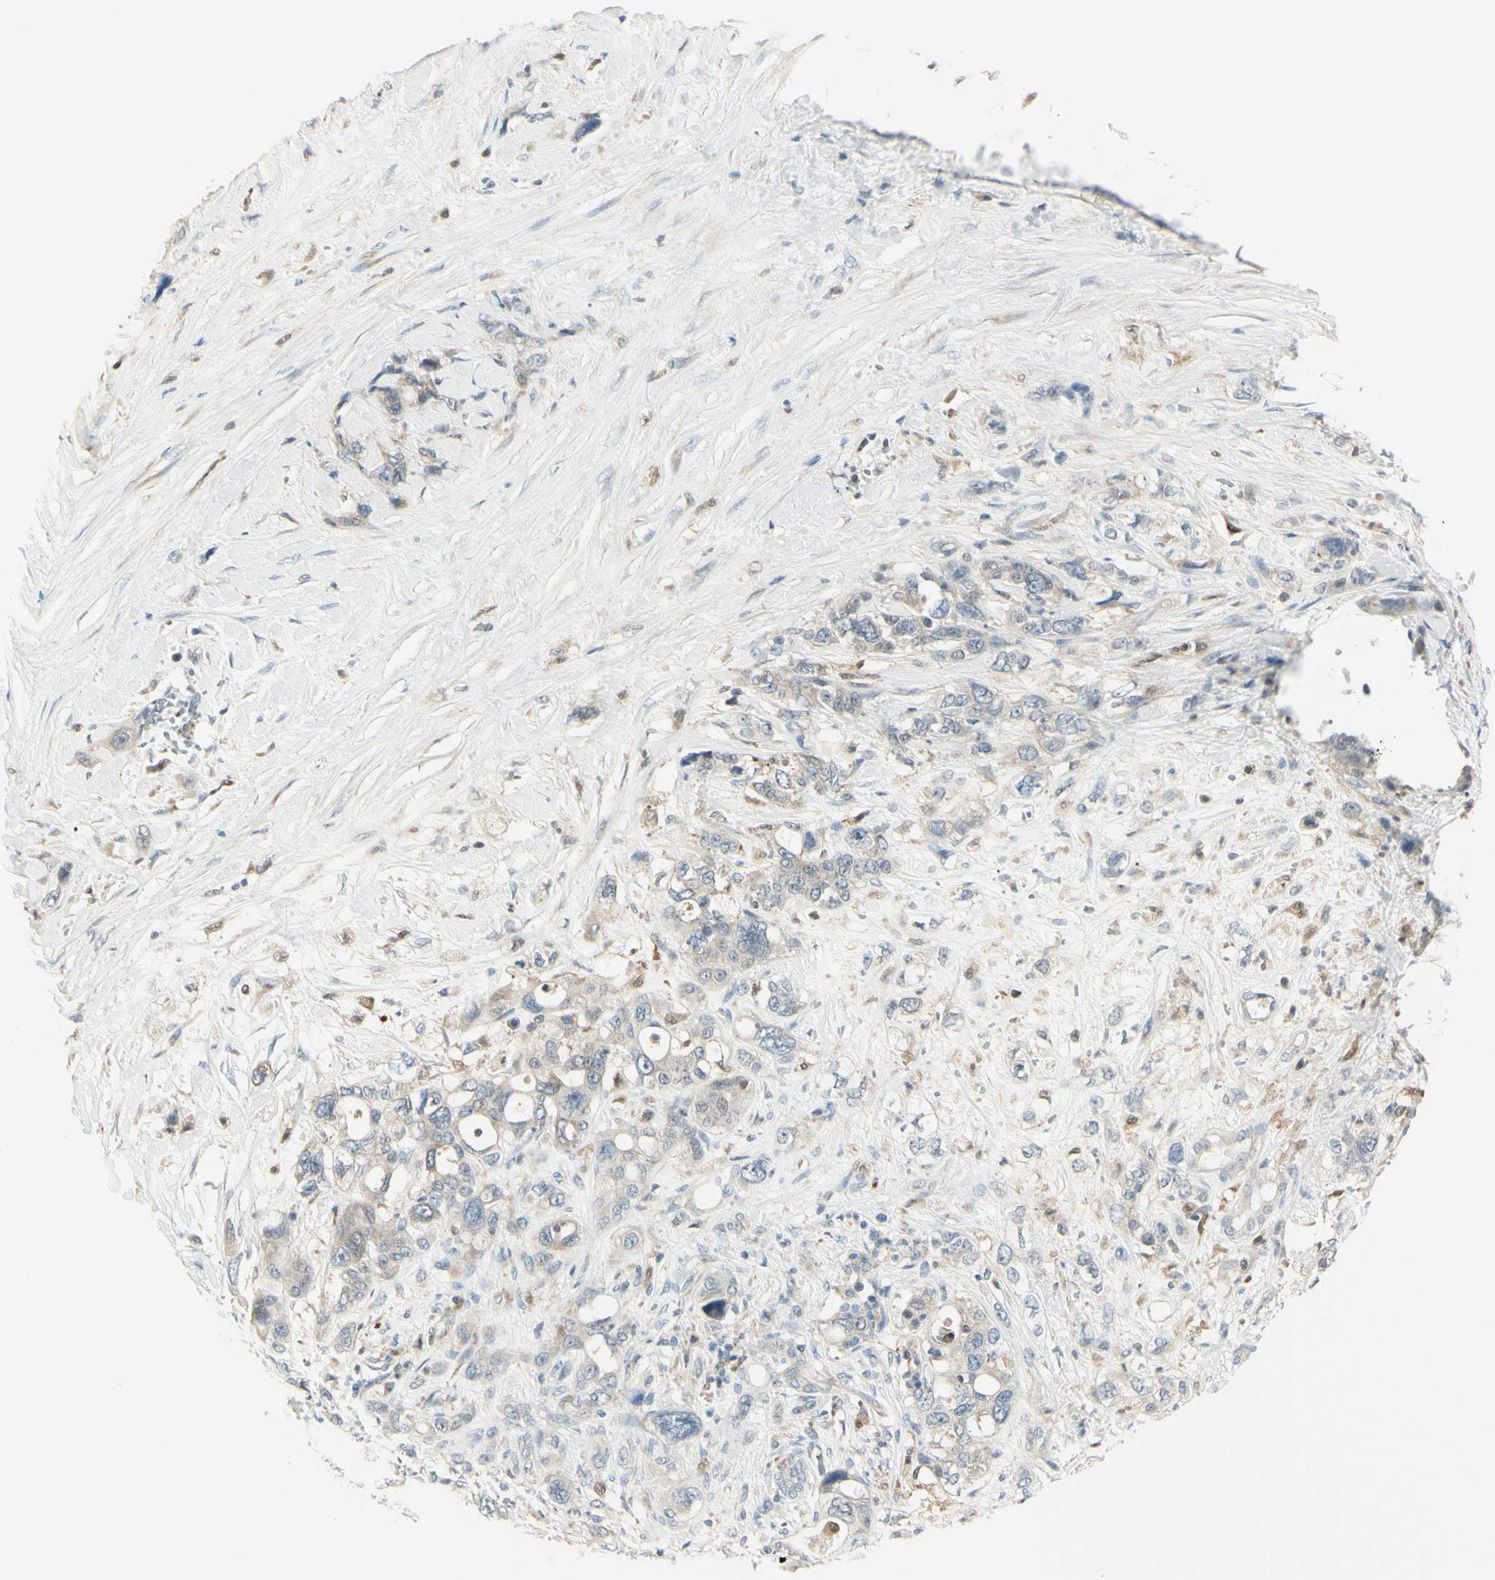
{"staining": {"intensity": "weak", "quantity": "25%-75%", "location": "cytoplasmic/membranous"}, "tissue": "pancreatic cancer", "cell_type": "Tumor cells", "image_type": "cancer", "snomed": [{"axis": "morphology", "description": "Adenocarcinoma, NOS"}, {"axis": "topography", "description": "Pancreas"}], "caption": "The immunohistochemical stain labels weak cytoplasmic/membranous staining in tumor cells of pancreatic cancer tissue.", "gene": "CYRIB", "patient": {"sex": "male", "age": 46}}